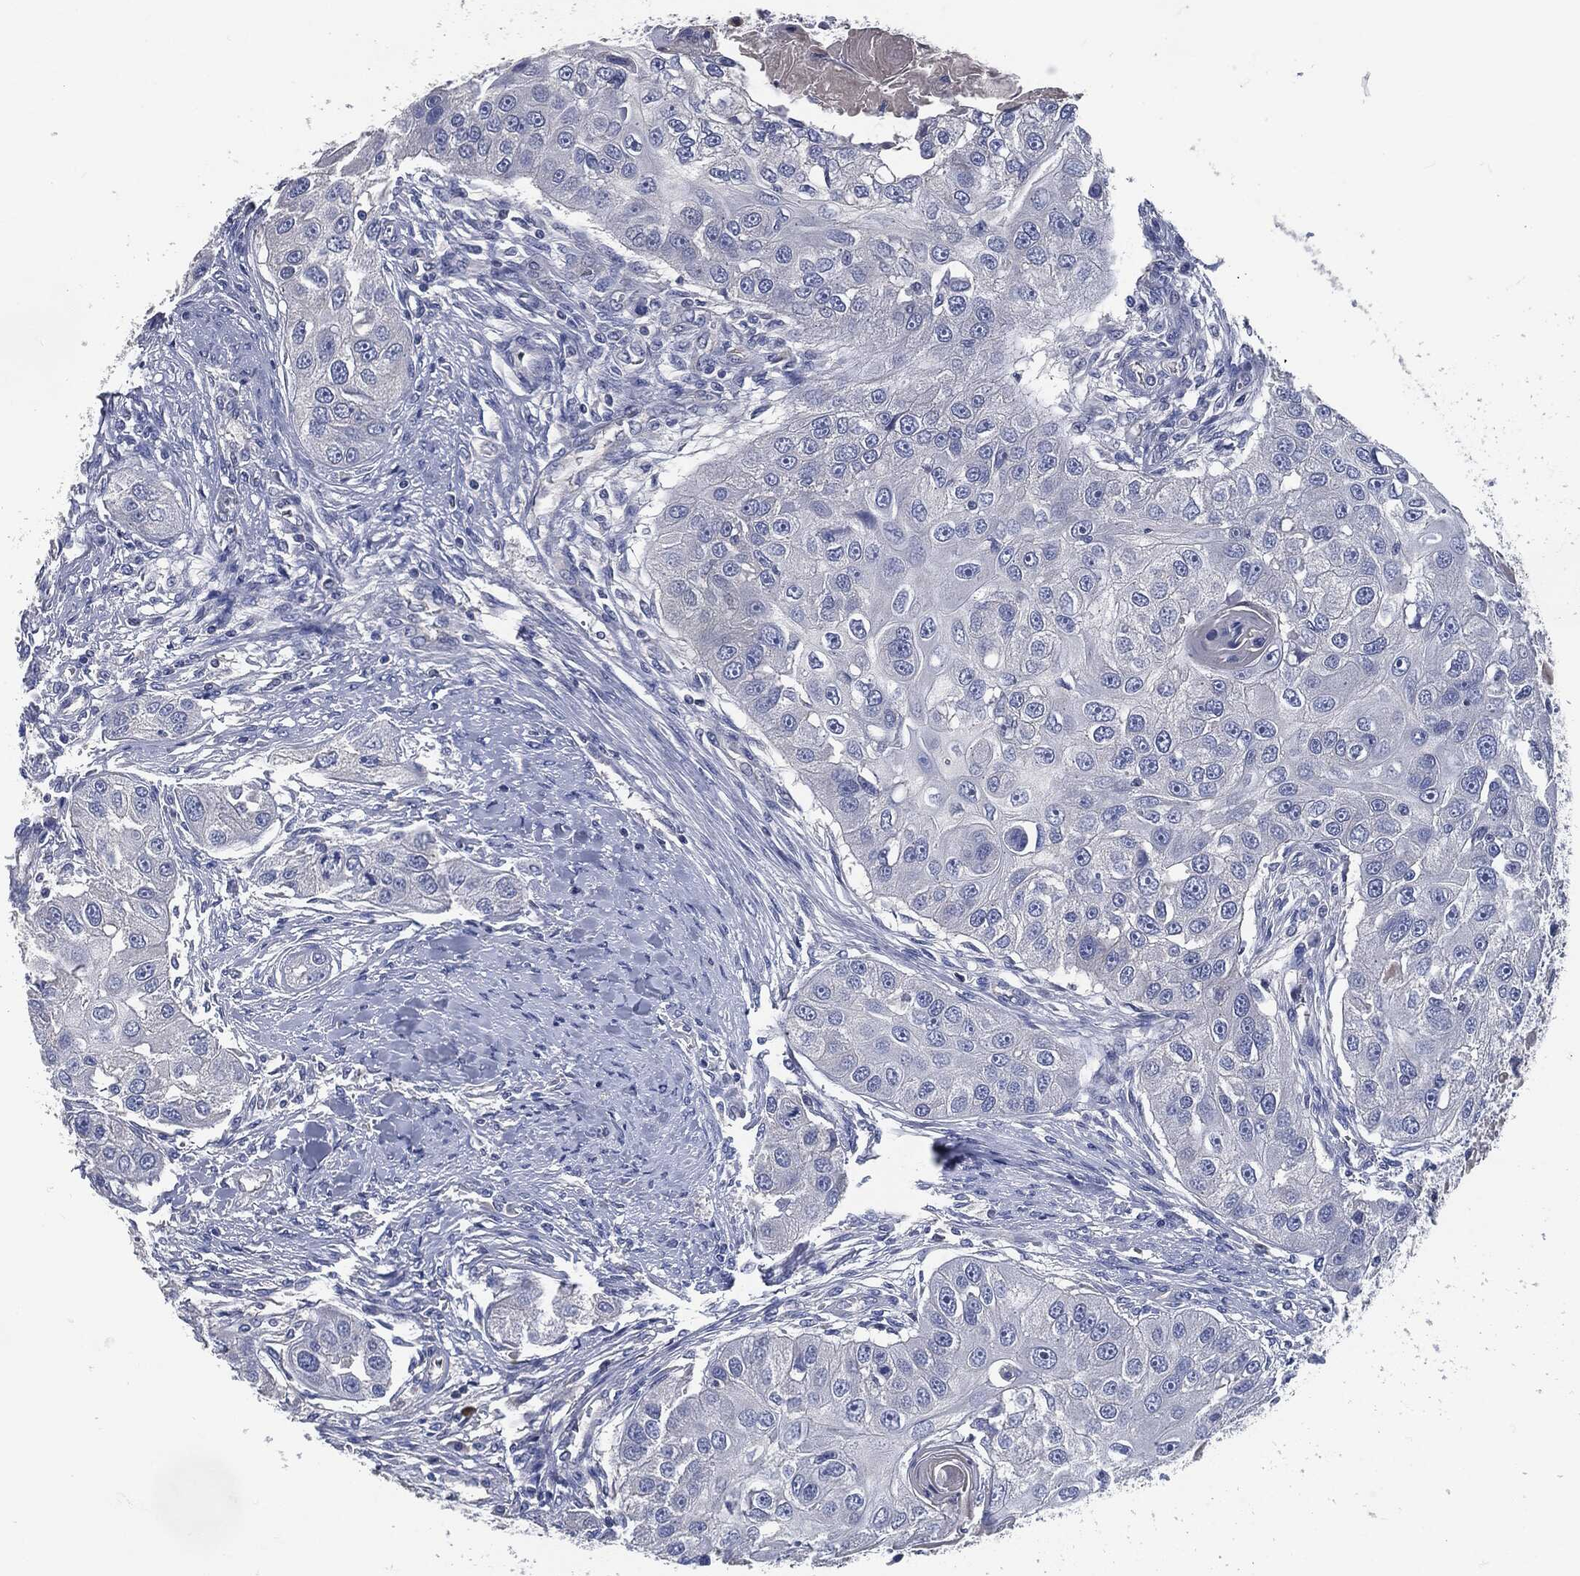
{"staining": {"intensity": "negative", "quantity": "none", "location": "none"}, "tissue": "head and neck cancer", "cell_type": "Tumor cells", "image_type": "cancer", "snomed": [{"axis": "morphology", "description": "Normal tissue, NOS"}, {"axis": "morphology", "description": "Squamous cell carcinoma, NOS"}, {"axis": "topography", "description": "Skeletal muscle"}, {"axis": "topography", "description": "Head-Neck"}], "caption": "Tumor cells are negative for brown protein staining in head and neck cancer.", "gene": "CD27", "patient": {"sex": "male", "age": 51}}